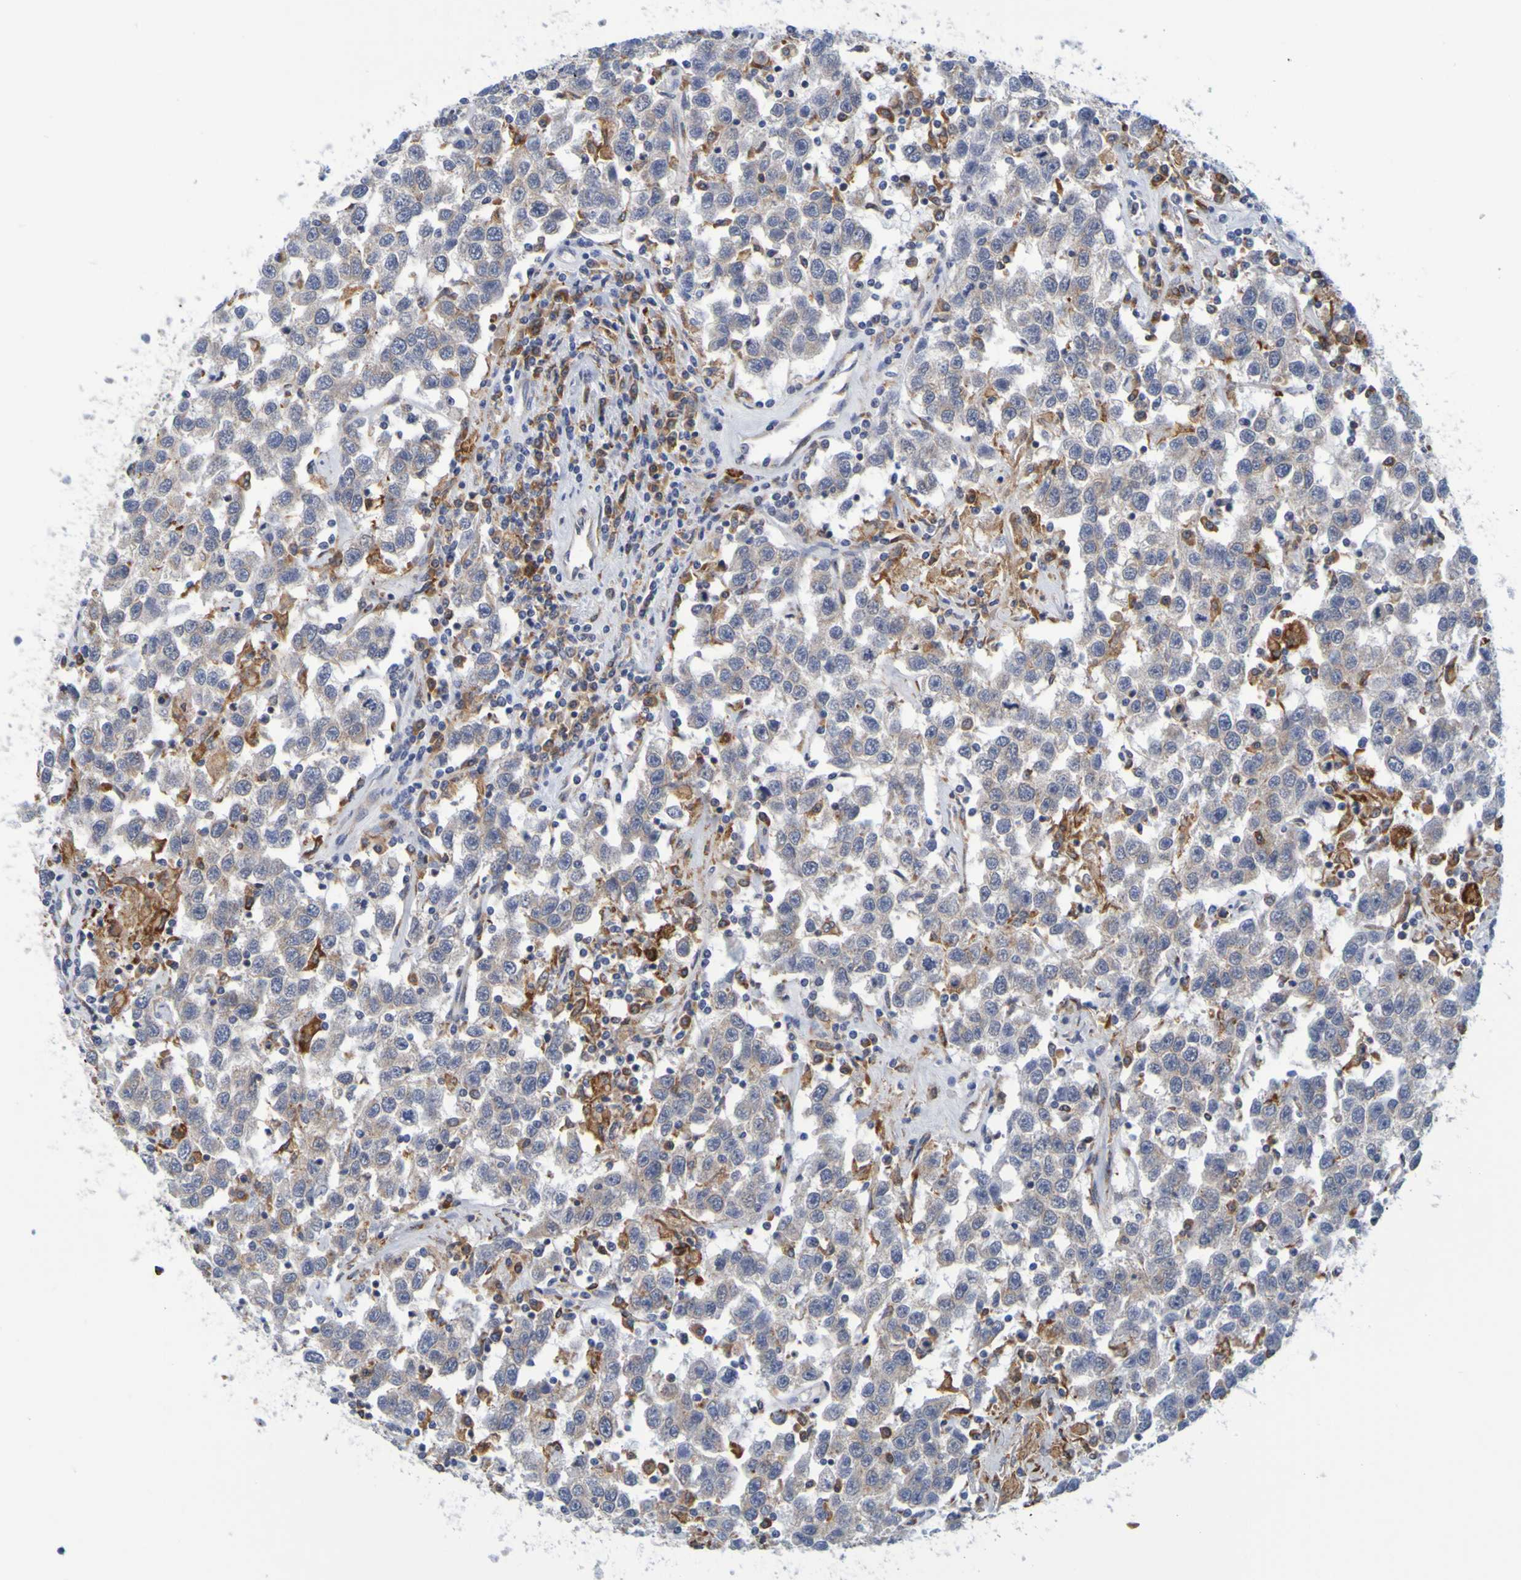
{"staining": {"intensity": "weak", "quantity": ">75%", "location": "cytoplasmic/membranous"}, "tissue": "testis cancer", "cell_type": "Tumor cells", "image_type": "cancer", "snomed": [{"axis": "morphology", "description": "Seminoma, NOS"}, {"axis": "topography", "description": "Testis"}], "caption": "High-power microscopy captured an immunohistochemistry (IHC) photomicrograph of testis seminoma, revealing weak cytoplasmic/membranous expression in about >75% of tumor cells.", "gene": "SIL1", "patient": {"sex": "male", "age": 41}}